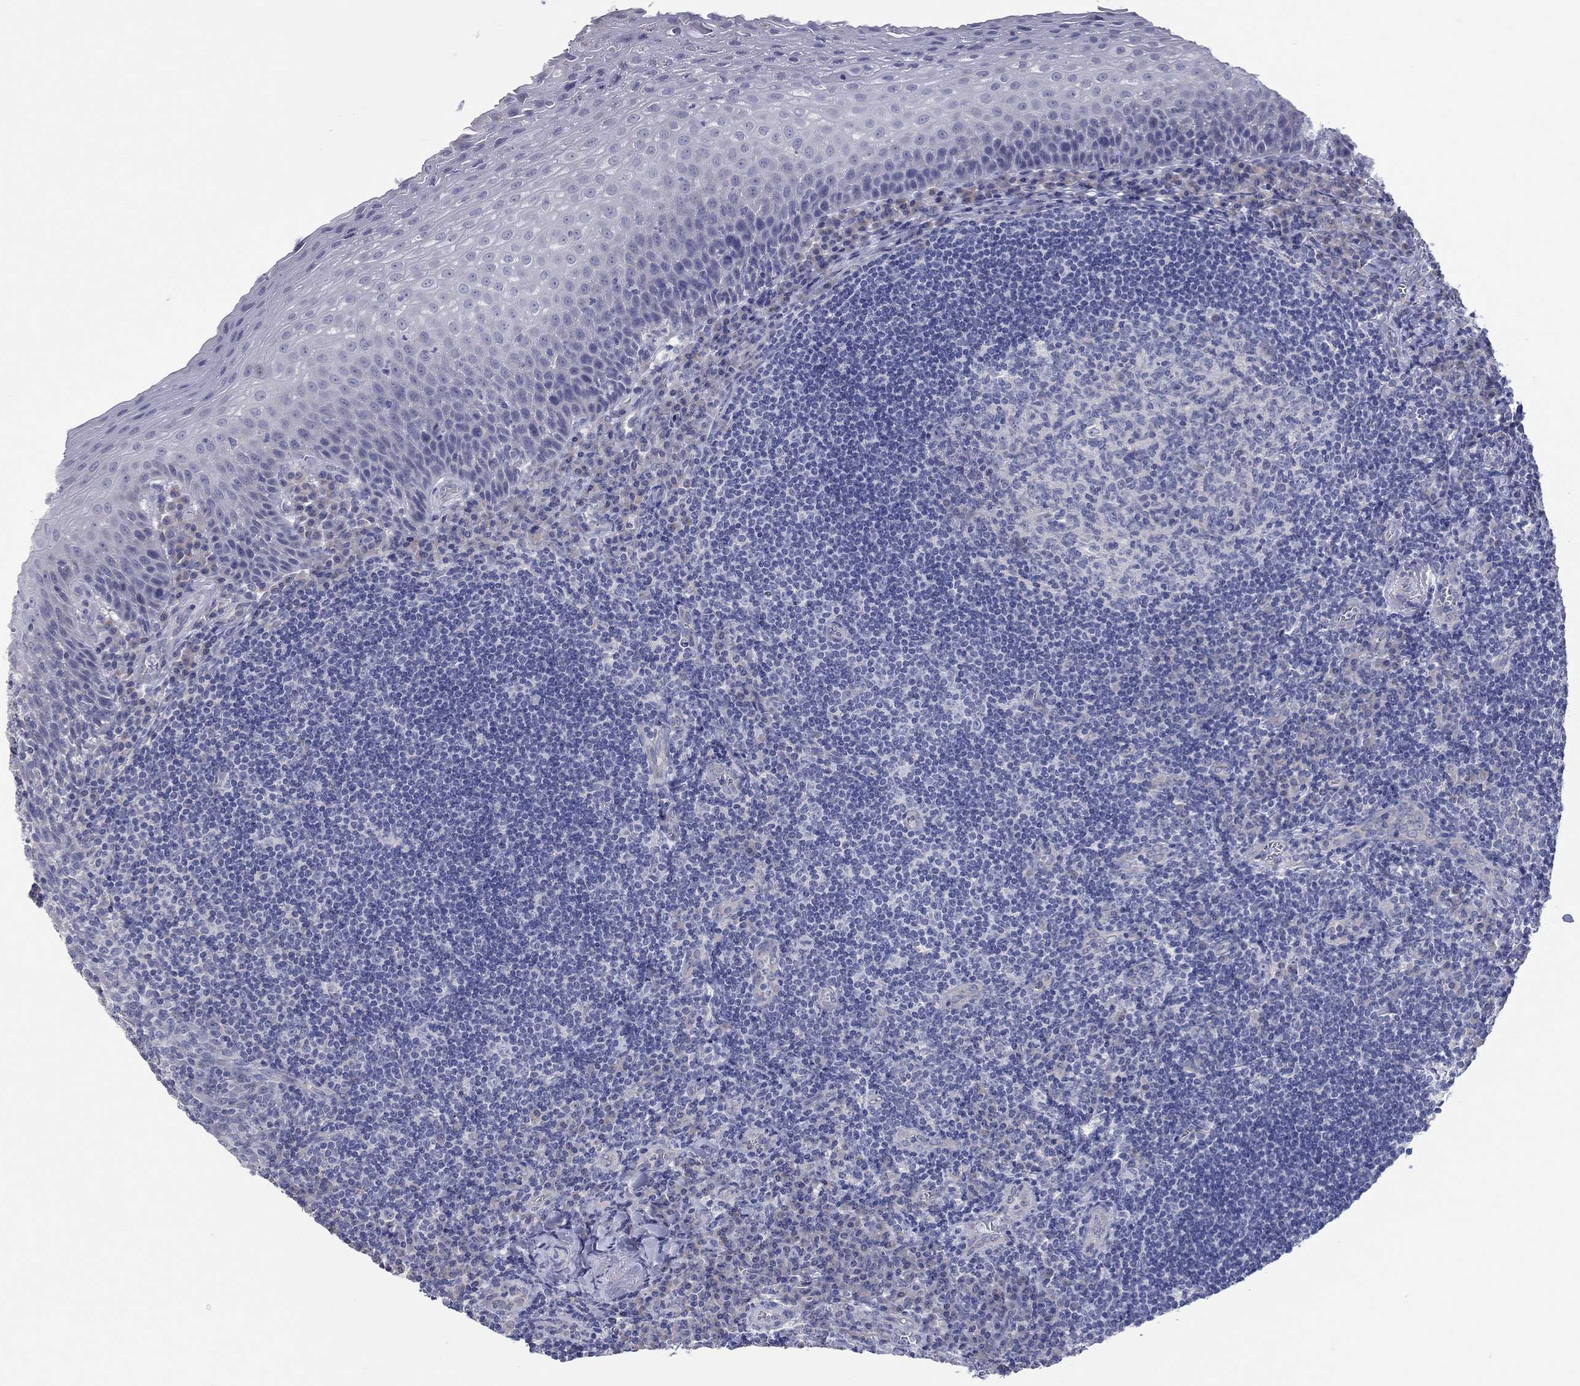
{"staining": {"intensity": "negative", "quantity": "none", "location": "none"}, "tissue": "tonsil", "cell_type": "Germinal center cells", "image_type": "normal", "snomed": [{"axis": "morphology", "description": "Normal tissue, NOS"}, {"axis": "morphology", "description": "Inflammation, NOS"}, {"axis": "topography", "description": "Tonsil"}], "caption": "Tonsil stained for a protein using immunohistochemistry shows no expression germinal center cells.", "gene": "LRRC4C", "patient": {"sex": "female", "age": 31}}